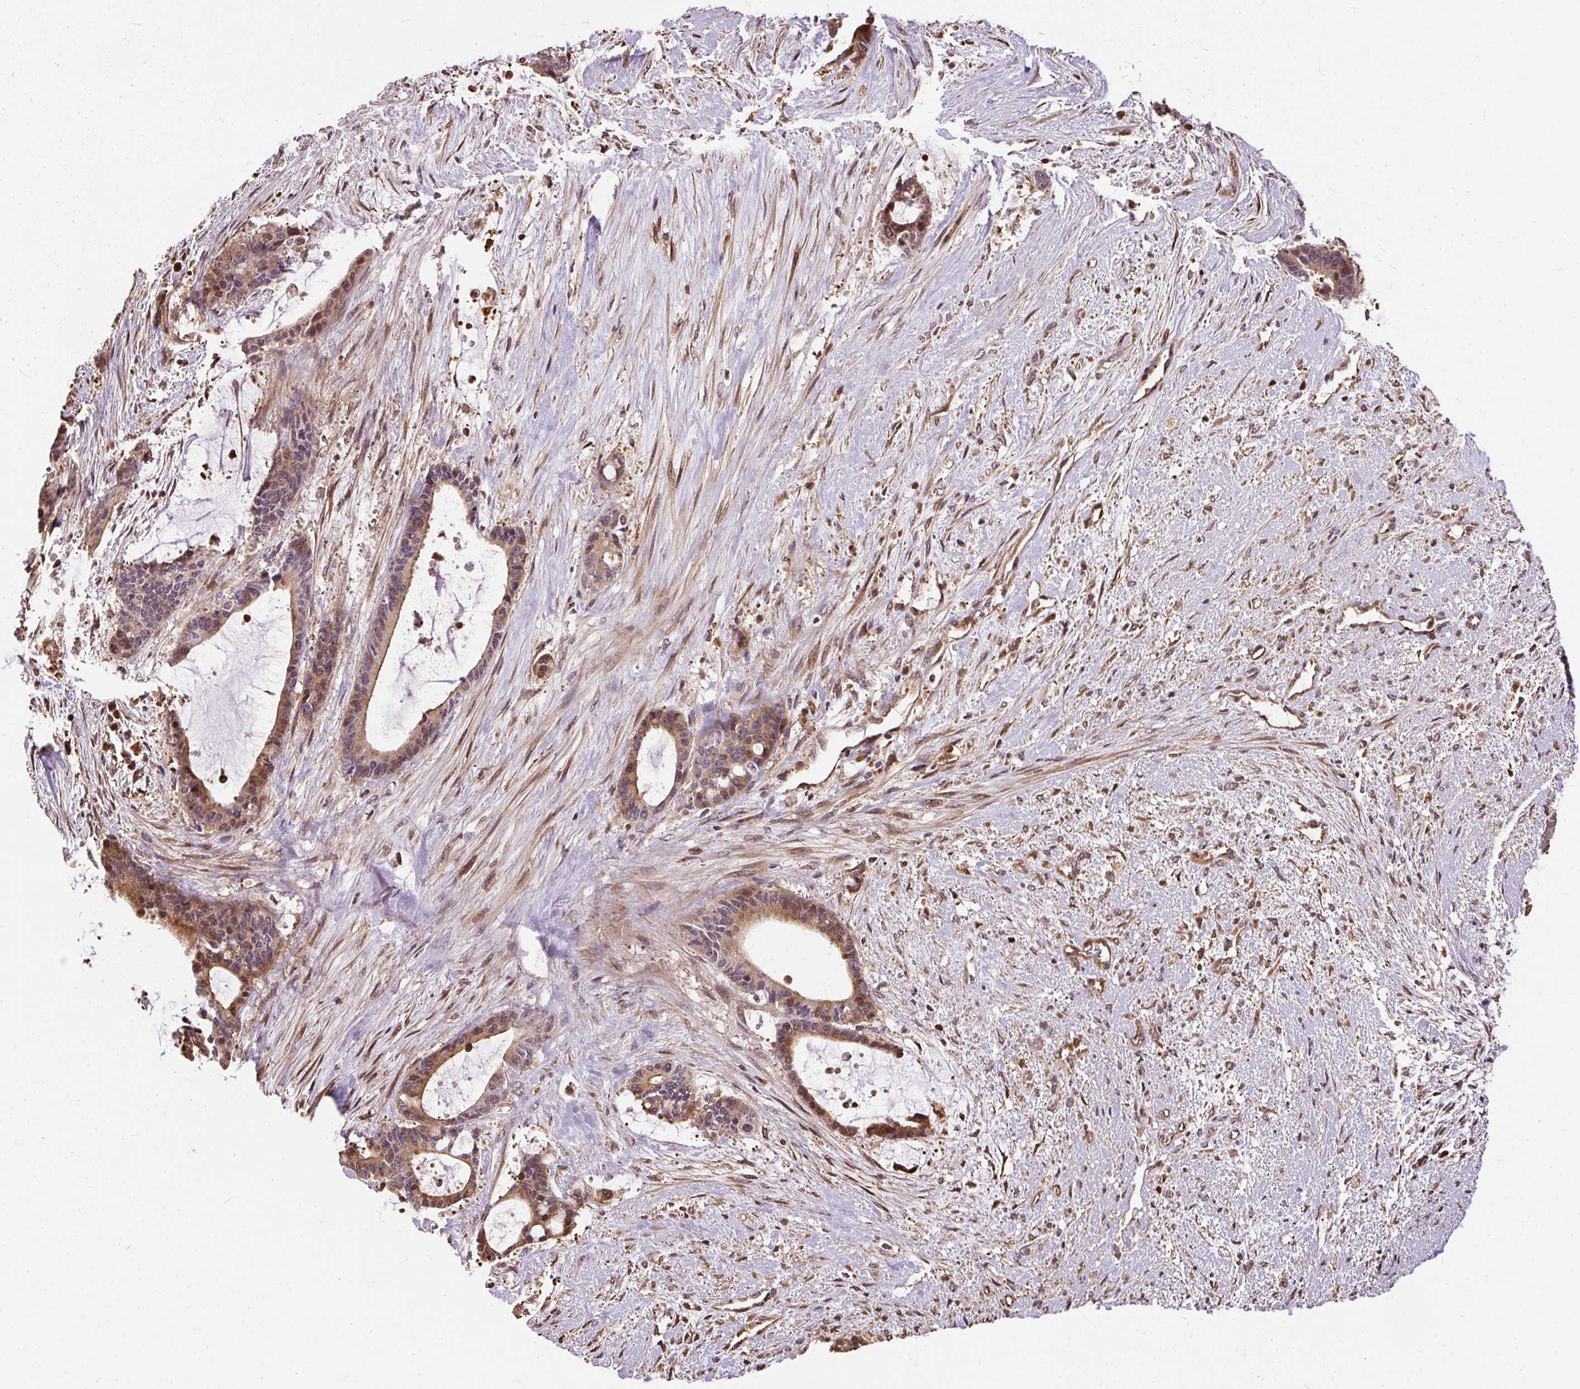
{"staining": {"intensity": "moderate", "quantity": "25%-75%", "location": "cytoplasmic/membranous,nuclear"}, "tissue": "liver cancer", "cell_type": "Tumor cells", "image_type": "cancer", "snomed": [{"axis": "morphology", "description": "Normal tissue, NOS"}, {"axis": "morphology", "description": "Cholangiocarcinoma"}, {"axis": "topography", "description": "Liver"}, {"axis": "topography", "description": "Peripheral nerve tissue"}], "caption": "Human liver cancer (cholangiocarcinoma) stained for a protein (brown) reveals moderate cytoplasmic/membranous and nuclear positive positivity in approximately 25%-75% of tumor cells.", "gene": "PUS7L", "patient": {"sex": "female", "age": 73}}